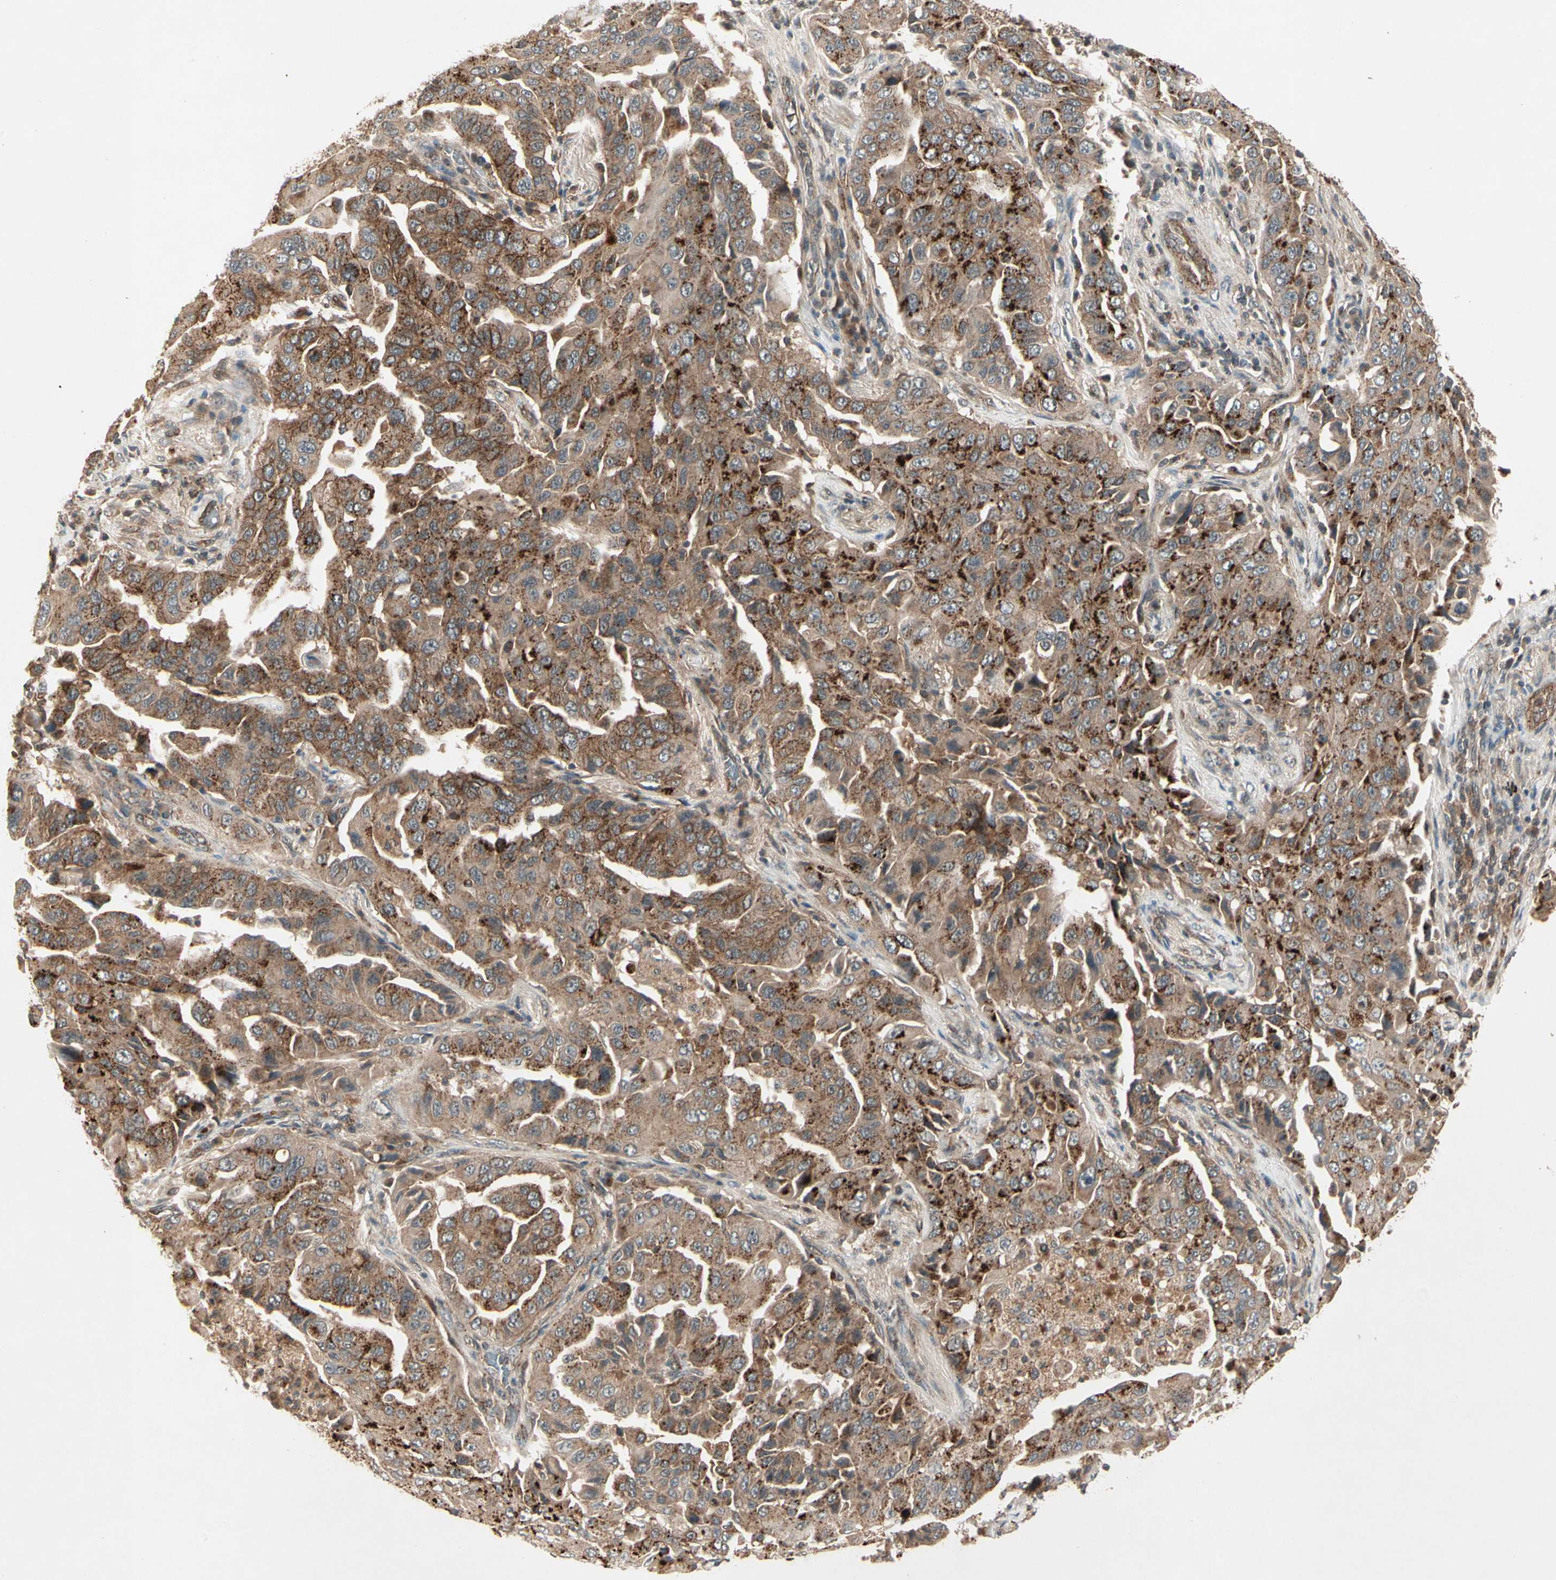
{"staining": {"intensity": "strong", "quantity": ">75%", "location": "cytoplasmic/membranous"}, "tissue": "lung cancer", "cell_type": "Tumor cells", "image_type": "cancer", "snomed": [{"axis": "morphology", "description": "Adenocarcinoma, NOS"}, {"axis": "topography", "description": "Lung"}], "caption": "A brown stain highlights strong cytoplasmic/membranous staining of a protein in lung cancer (adenocarcinoma) tumor cells. The protein of interest is shown in brown color, while the nuclei are stained blue.", "gene": "FLOT1", "patient": {"sex": "female", "age": 65}}